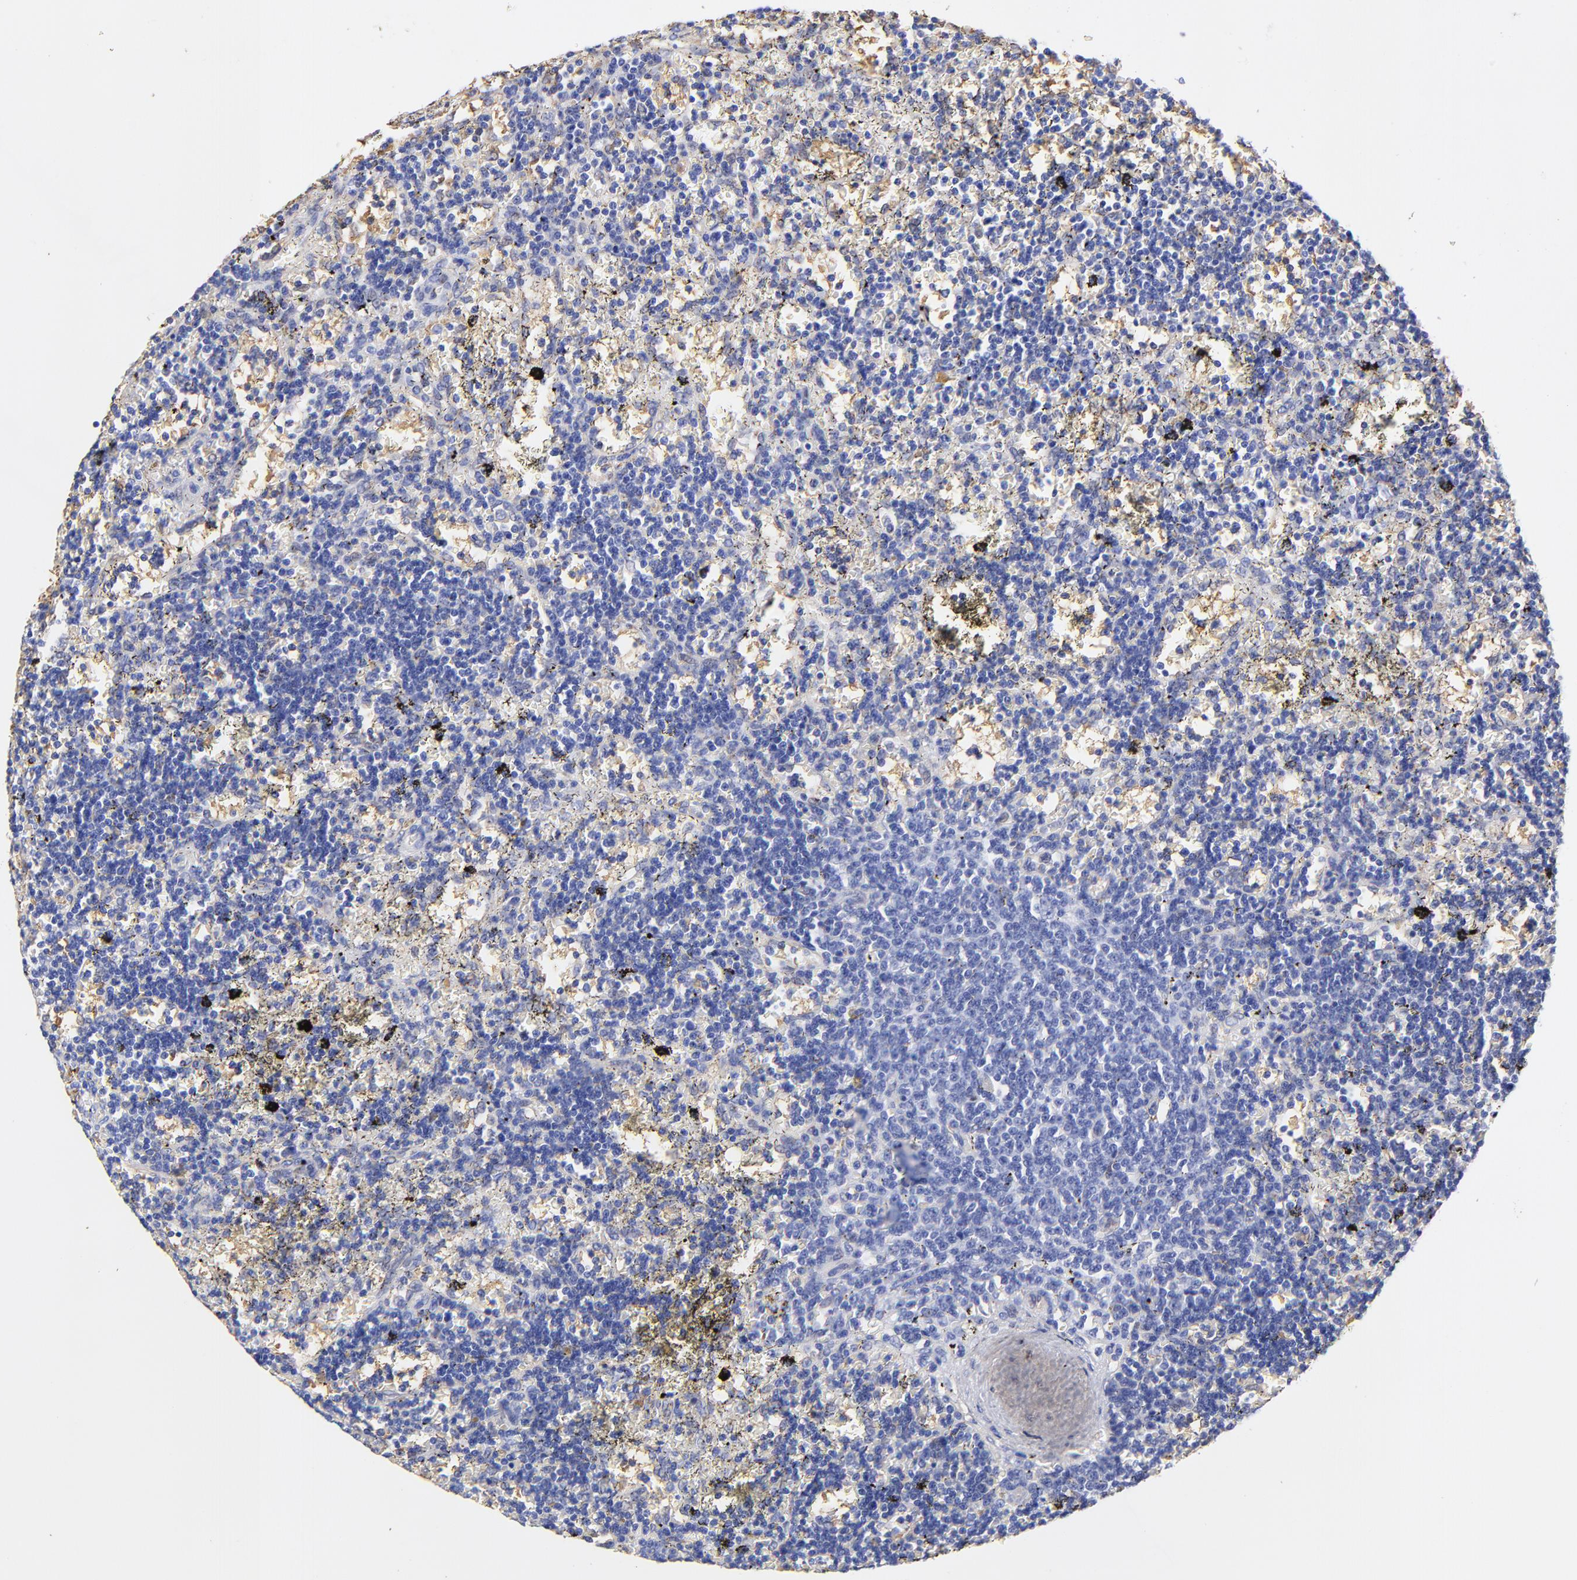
{"staining": {"intensity": "negative", "quantity": "none", "location": "none"}, "tissue": "lymphoma", "cell_type": "Tumor cells", "image_type": "cancer", "snomed": [{"axis": "morphology", "description": "Malignant lymphoma, non-Hodgkin's type, Low grade"}, {"axis": "topography", "description": "Spleen"}], "caption": "IHC of human low-grade malignant lymphoma, non-Hodgkin's type exhibits no staining in tumor cells.", "gene": "ALDH1A1", "patient": {"sex": "male", "age": 60}}